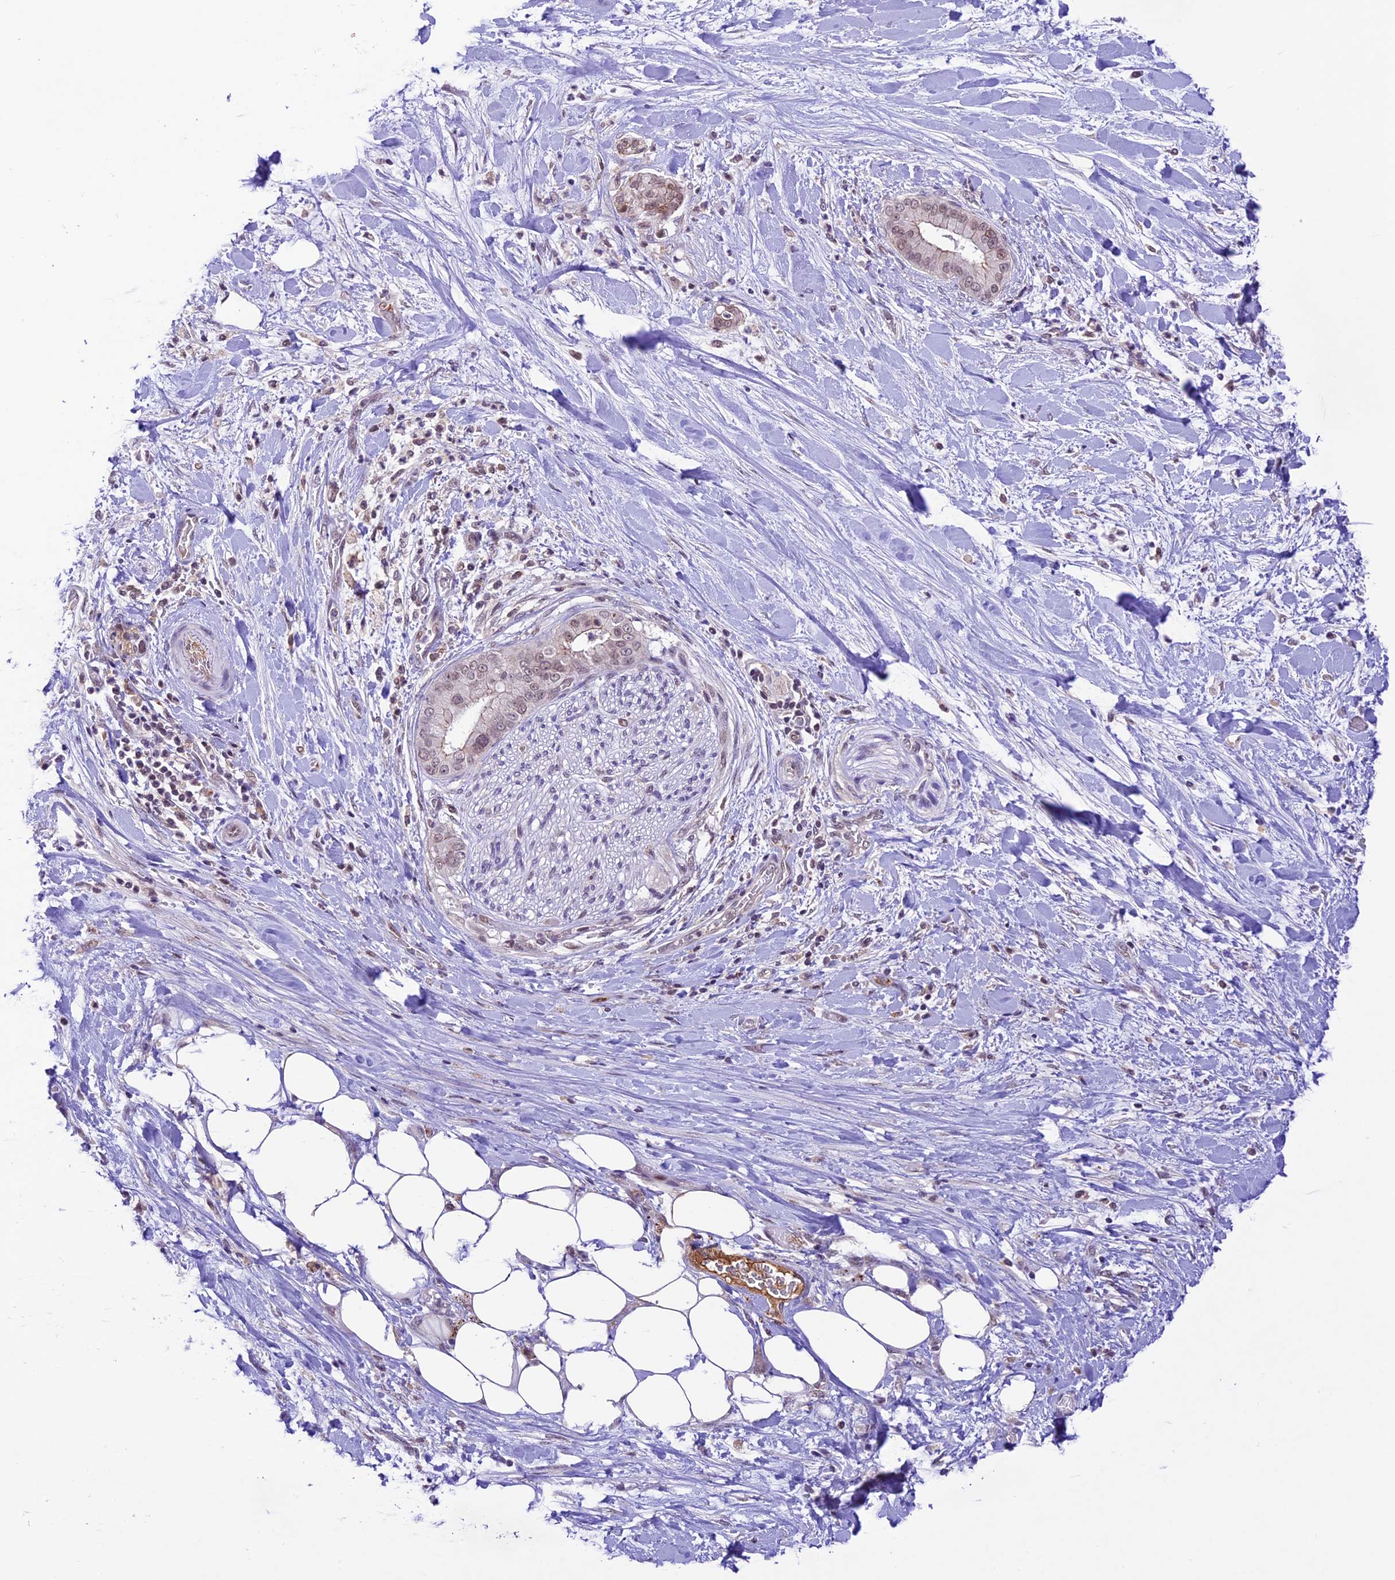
{"staining": {"intensity": "weak", "quantity": ">75%", "location": "nuclear"}, "tissue": "liver cancer", "cell_type": "Tumor cells", "image_type": "cancer", "snomed": [{"axis": "morphology", "description": "Cholangiocarcinoma"}, {"axis": "topography", "description": "Liver"}], "caption": "Brown immunohistochemical staining in human liver cholangiocarcinoma demonstrates weak nuclear staining in approximately >75% of tumor cells. The staining was performed using DAB, with brown indicating positive protein expression. Nuclei are stained blue with hematoxylin.", "gene": "SHKBP1", "patient": {"sex": "female", "age": 54}}